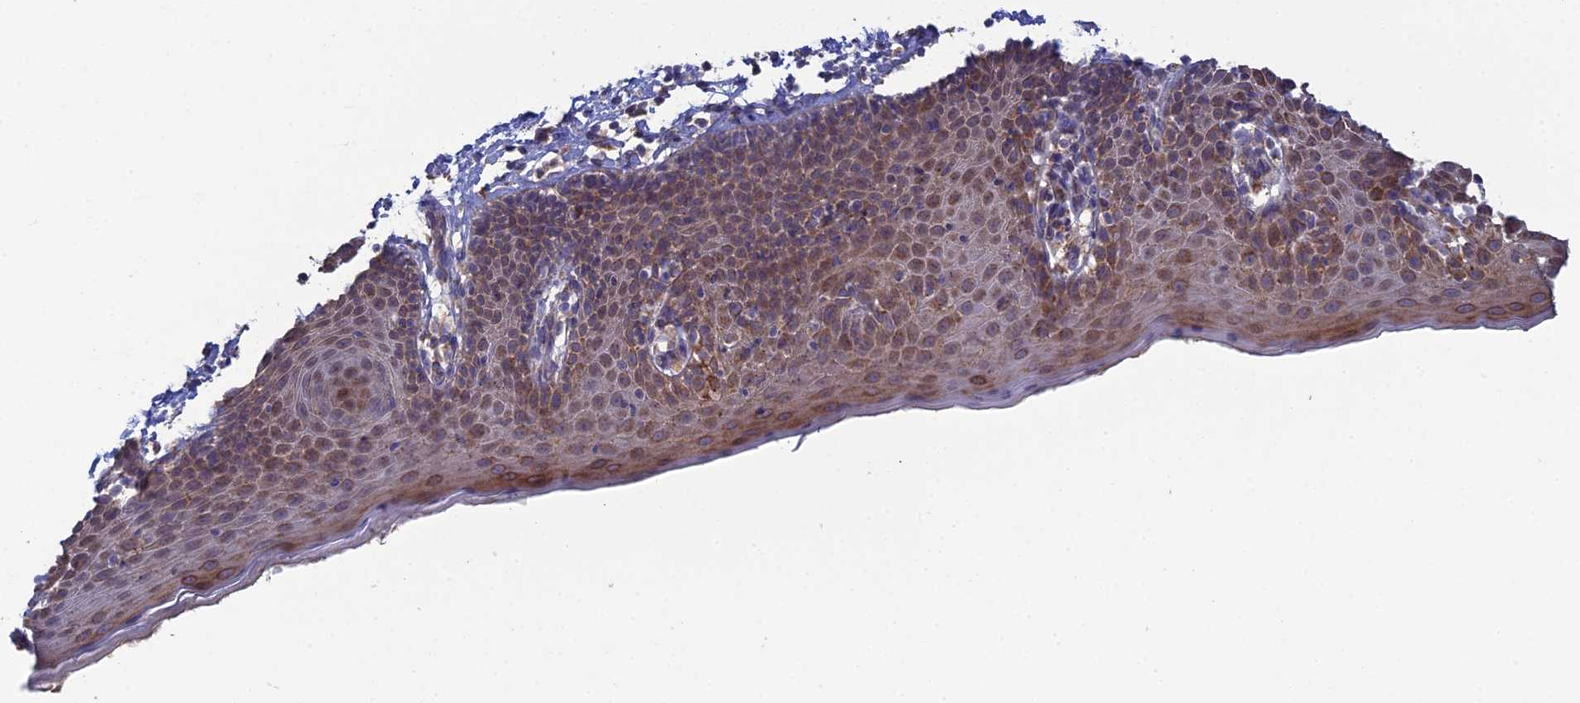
{"staining": {"intensity": "moderate", "quantity": ">75%", "location": "cytoplasmic/membranous"}, "tissue": "skin", "cell_type": "Epidermal cells", "image_type": "normal", "snomed": [{"axis": "morphology", "description": "Normal tissue, NOS"}, {"axis": "topography", "description": "Vulva"}], "caption": "DAB (3,3'-diaminobenzidine) immunohistochemical staining of normal human skin shows moderate cytoplasmic/membranous protein expression in about >75% of epidermal cells. (Brightfield microscopy of DAB IHC at high magnification).", "gene": "TRAPPC6A", "patient": {"sex": "female", "age": 66}}